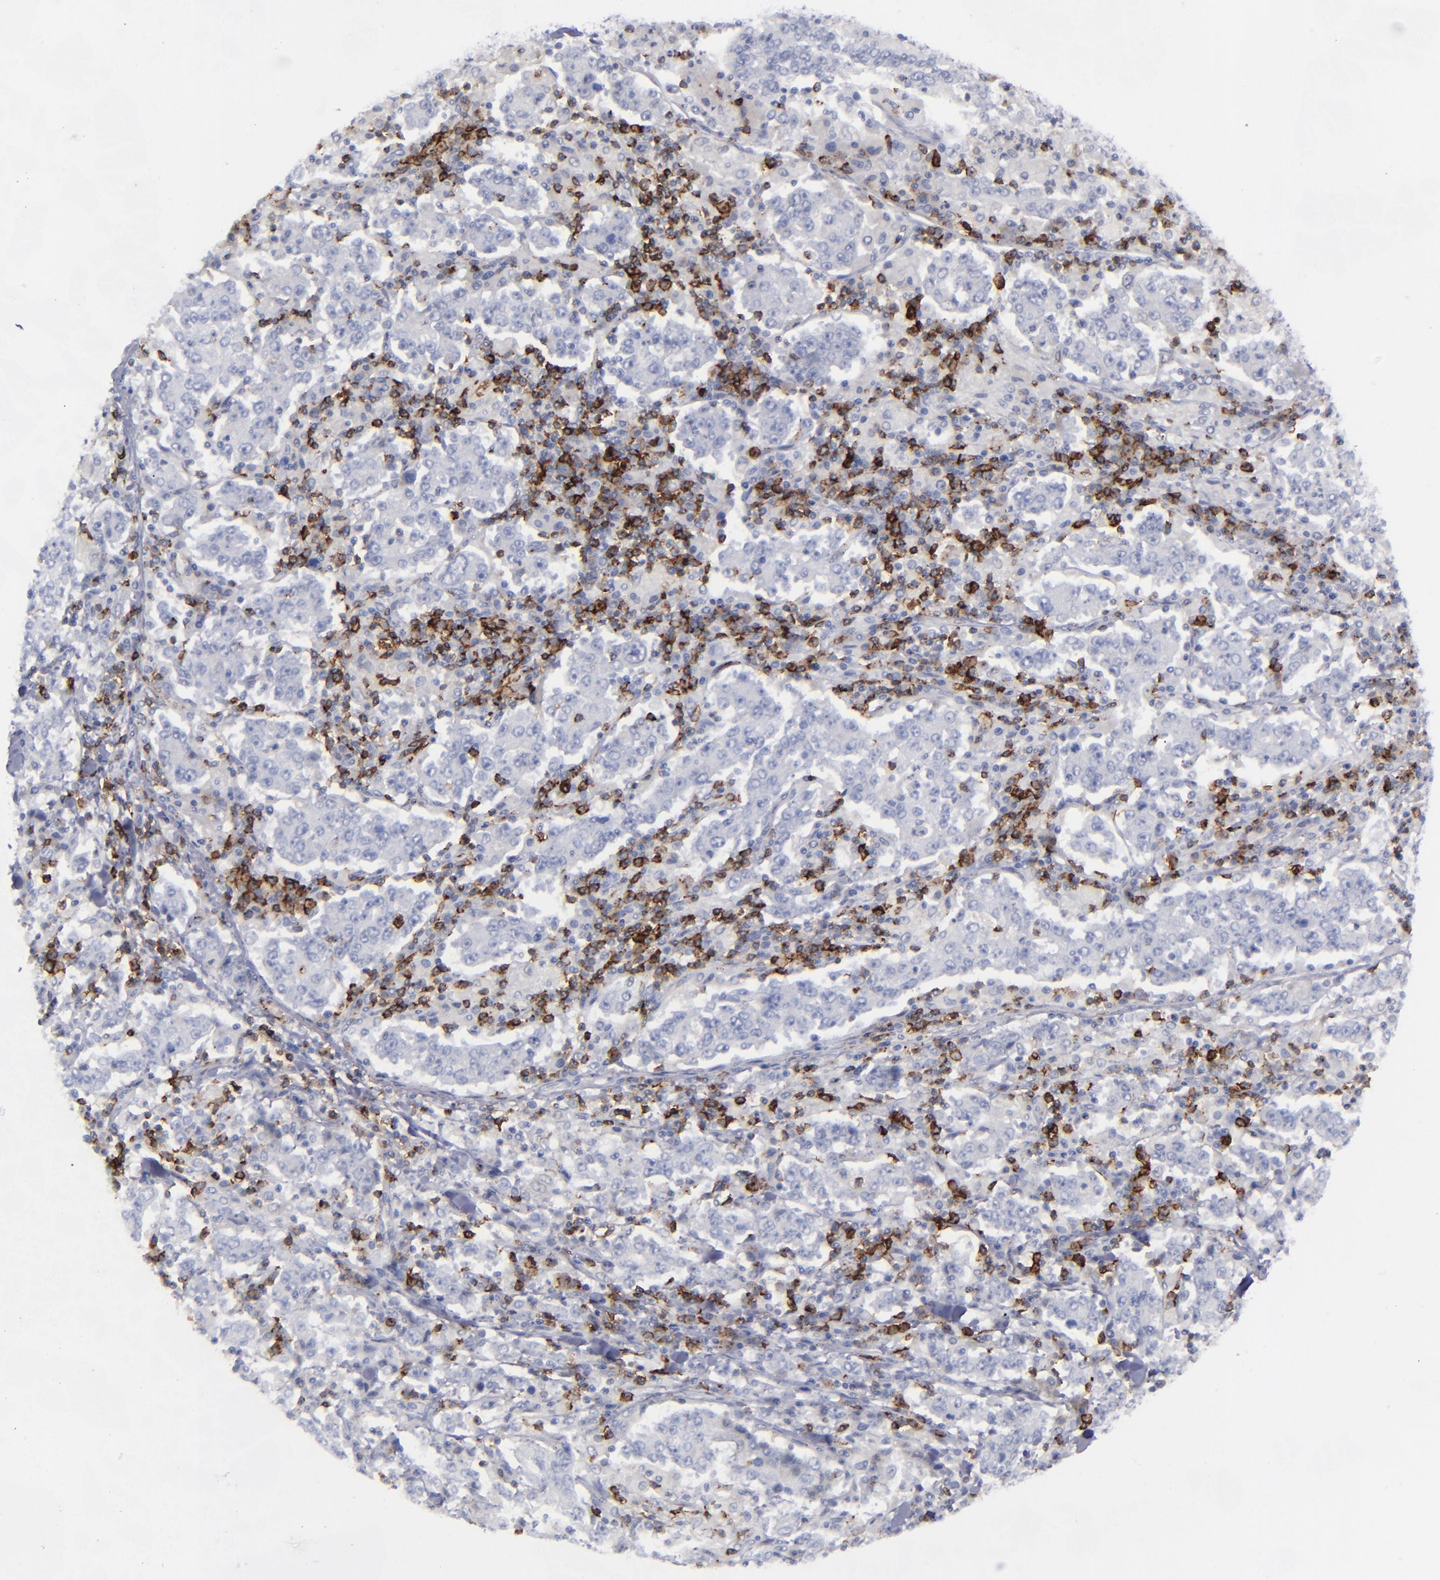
{"staining": {"intensity": "negative", "quantity": "none", "location": "none"}, "tissue": "stomach cancer", "cell_type": "Tumor cells", "image_type": "cancer", "snomed": [{"axis": "morphology", "description": "Normal tissue, NOS"}, {"axis": "morphology", "description": "Adenocarcinoma, NOS"}, {"axis": "topography", "description": "Stomach, upper"}, {"axis": "topography", "description": "Stomach"}], "caption": "Adenocarcinoma (stomach) stained for a protein using immunohistochemistry (IHC) displays no positivity tumor cells.", "gene": "CD27", "patient": {"sex": "male", "age": 59}}